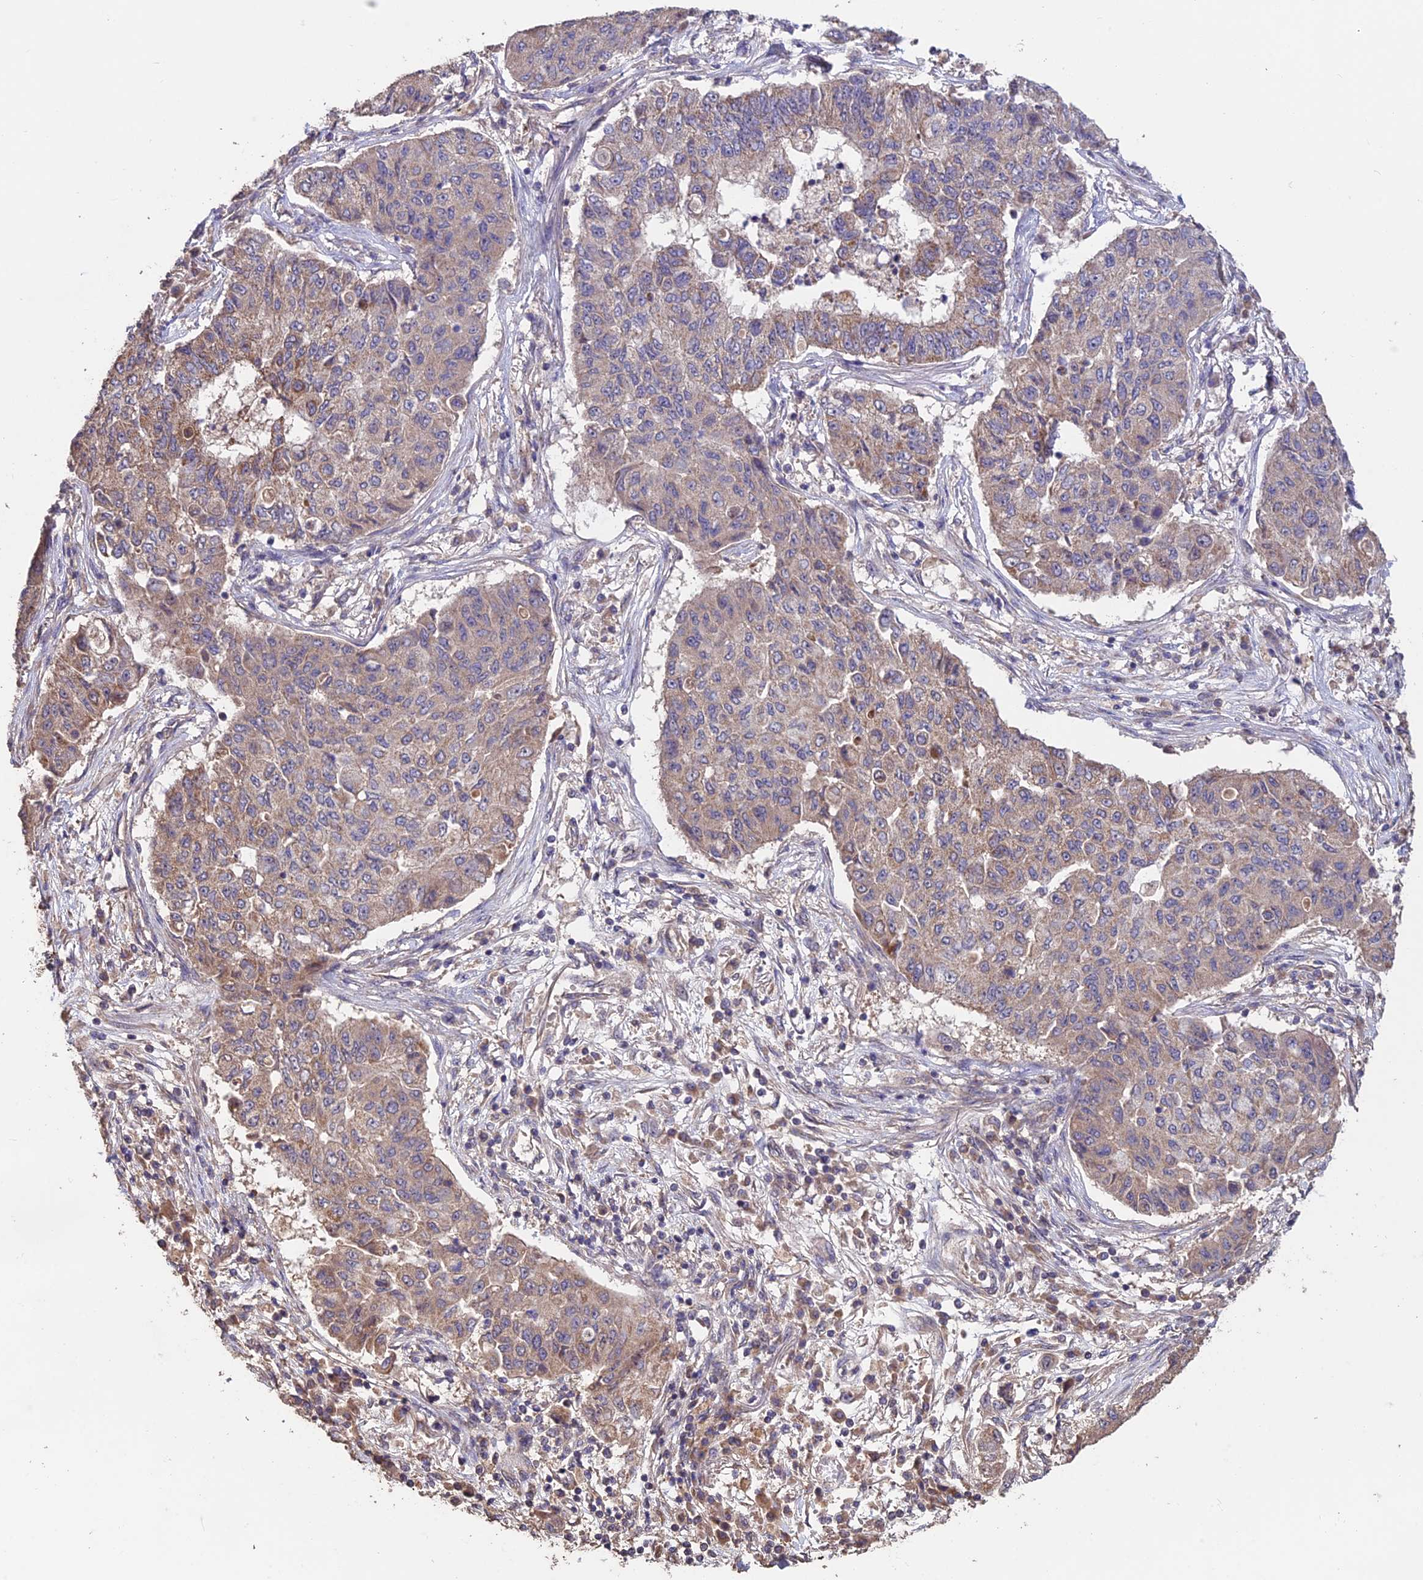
{"staining": {"intensity": "moderate", "quantity": "25%-75%", "location": "cytoplasmic/membranous"}, "tissue": "lung cancer", "cell_type": "Tumor cells", "image_type": "cancer", "snomed": [{"axis": "morphology", "description": "Squamous cell carcinoma, NOS"}, {"axis": "topography", "description": "Lung"}], "caption": "A photomicrograph showing moderate cytoplasmic/membranous expression in about 25%-75% of tumor cells in lung cancer, as visualized by brown immunohistochemical staining.", "gene": "SHISA5", "patient": {"sex": "male", "age": 74}}